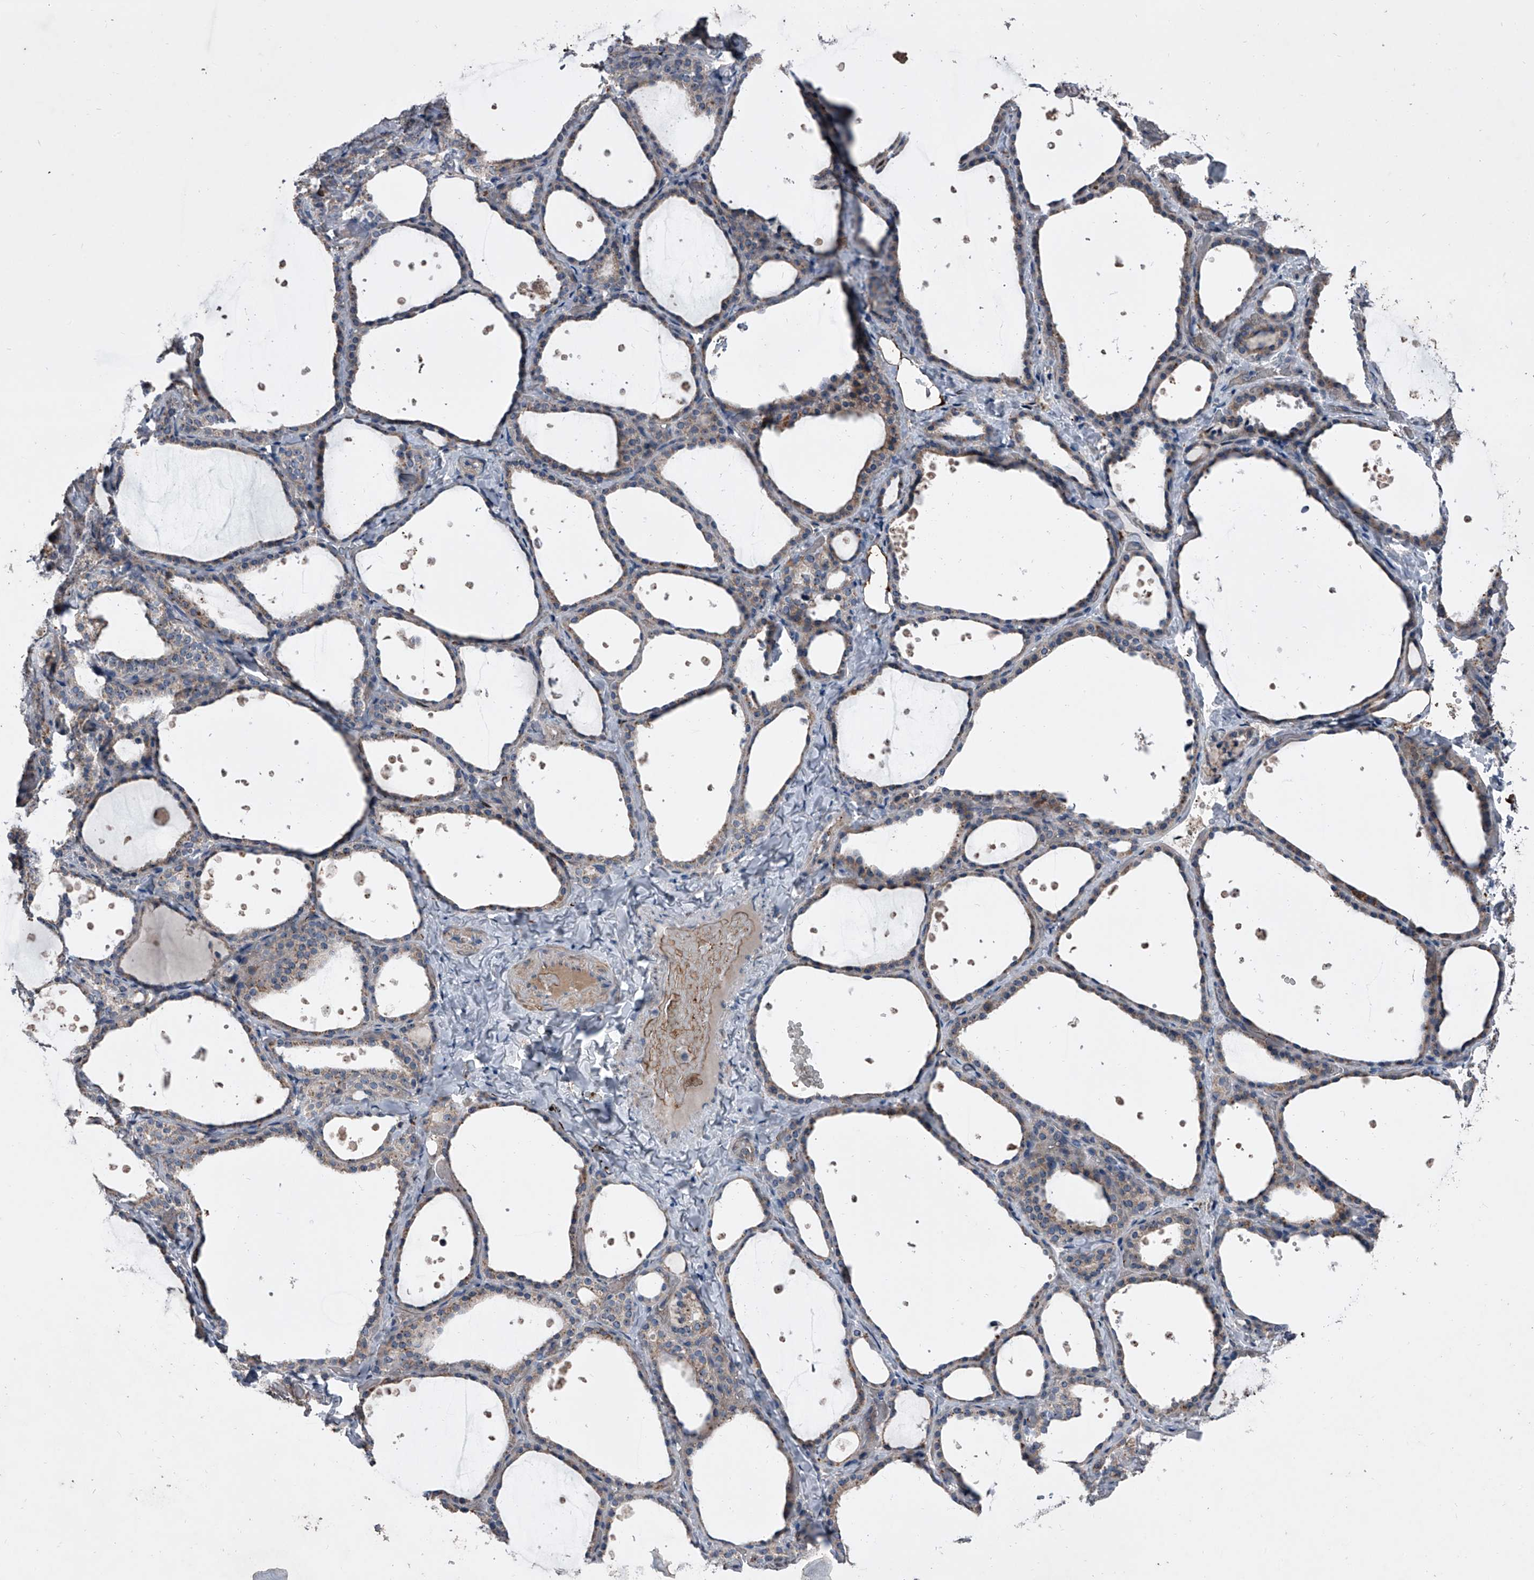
{"staining": {"intensity": "weak", "quantity": "25%-75%", "location": "cytoplasmic/membranous"}, "tissue": "thyroid gland", "cell_type": "Glandular cells", "image_type": "normal", "snomed": [{"axis": "morphology", "description": "Normal tissue, NOS"}, {"axis": "topography", "description": "Thyroid gland"}], "caption": "Immunohistochemistry photomicrograph of normal thyroid gland stained for a protein (brown), which shows low levels of weak cytoplasmic/membranous staining in approximately 25%-75% of glandular cells.", "gene": "CEP85L", "patient": {"sex": "female", "age": 44}}